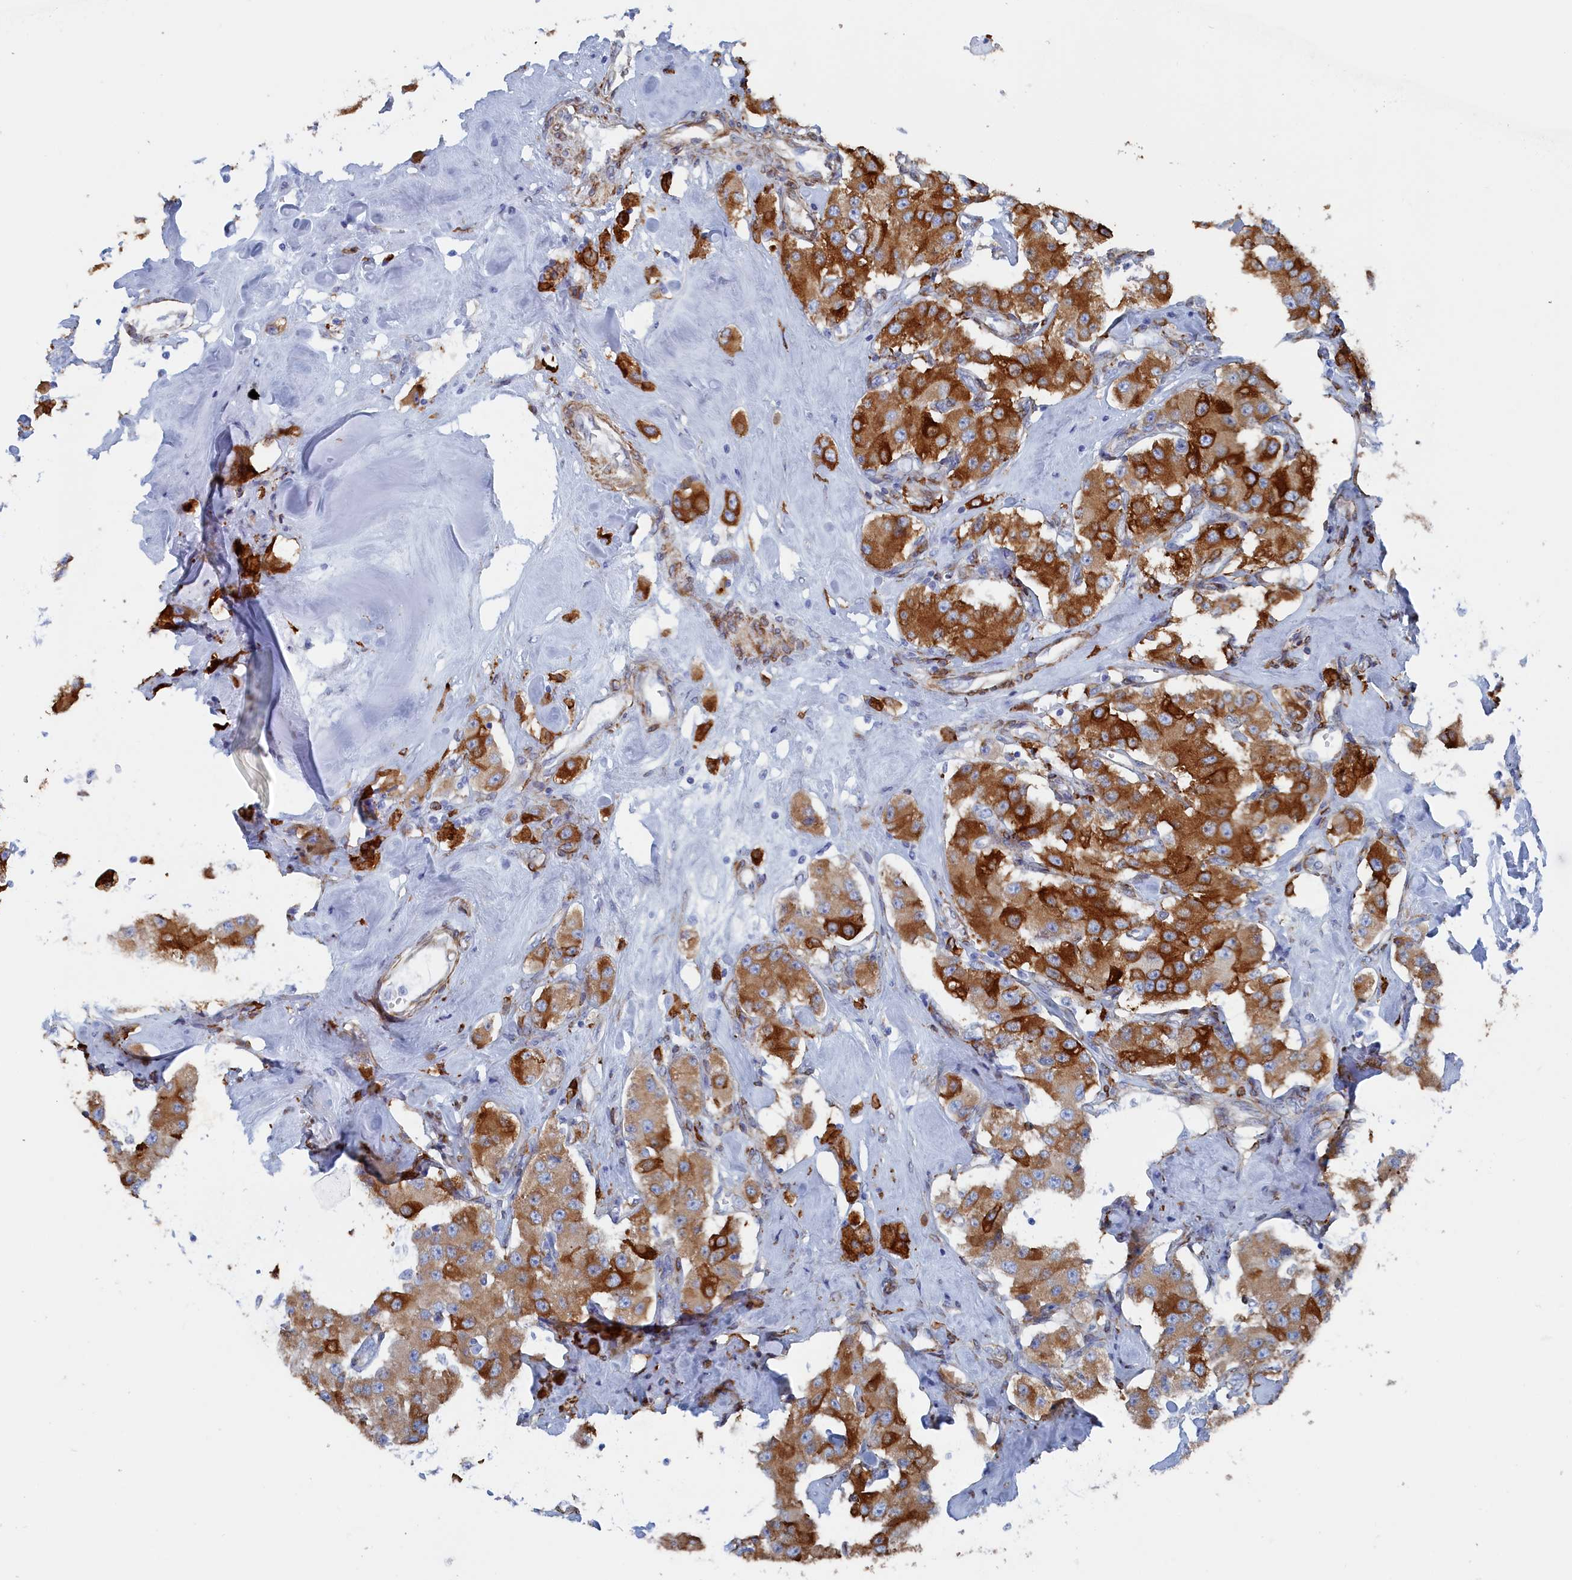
{"staining": {"intensity": "strong", "quantity": ">75%", "location": "cytoplasmic/membranous"}, "tissue": "carcinoid", "cell_type": "Tumor cells", "image_type": "cancer", "snomed": [{"axis": "morphology", "description": "Carcinoid, malignant, NOS"}, {"axis": "topography", "description": "Pancreas"}], "caption": "Carcinoid (malignant) was stained to show a protein in brown. There is high levels of strong cytoplasmic/membranous positivity in approximately >75% of tumor cells.", "gene": "COG7", "patient": {"sex": "male", "age": 41}}